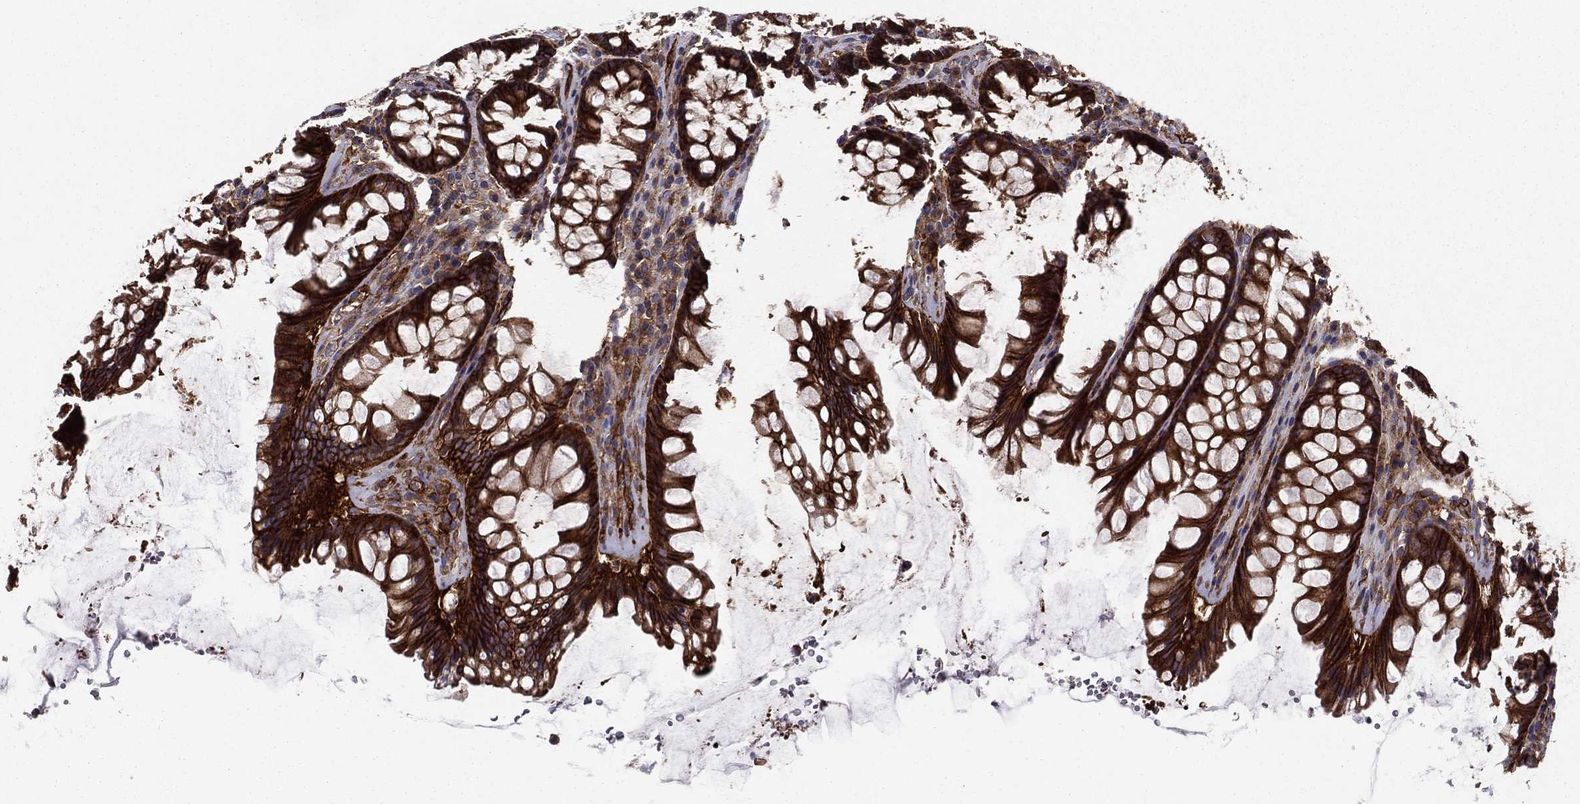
{"staining": {"intensity": "strong", "quantity": ">75%", "location": "cytoplasmic/membranous"}, "tissue": "rectum", "cell_type": "Glandular cells", "image_type": "normal", "snomed": [{"axis": "morphology", "description": "Normal tissue, NOS"}, {"axis": "topography", "description": "Rectum"}], "caption": "An immunohistochemistry micrograph of normal tissue is shown. Protein staining in brown labels strong cytoplasmic/membranous positivity in rectum within glandular cells. (Stains: DAB in brown, nuclei in blue, Microscopy: brightfield microscopy at high magnification).", "gene": "EHBP1L1", "patient": {"sex": "male", "age": 72}}